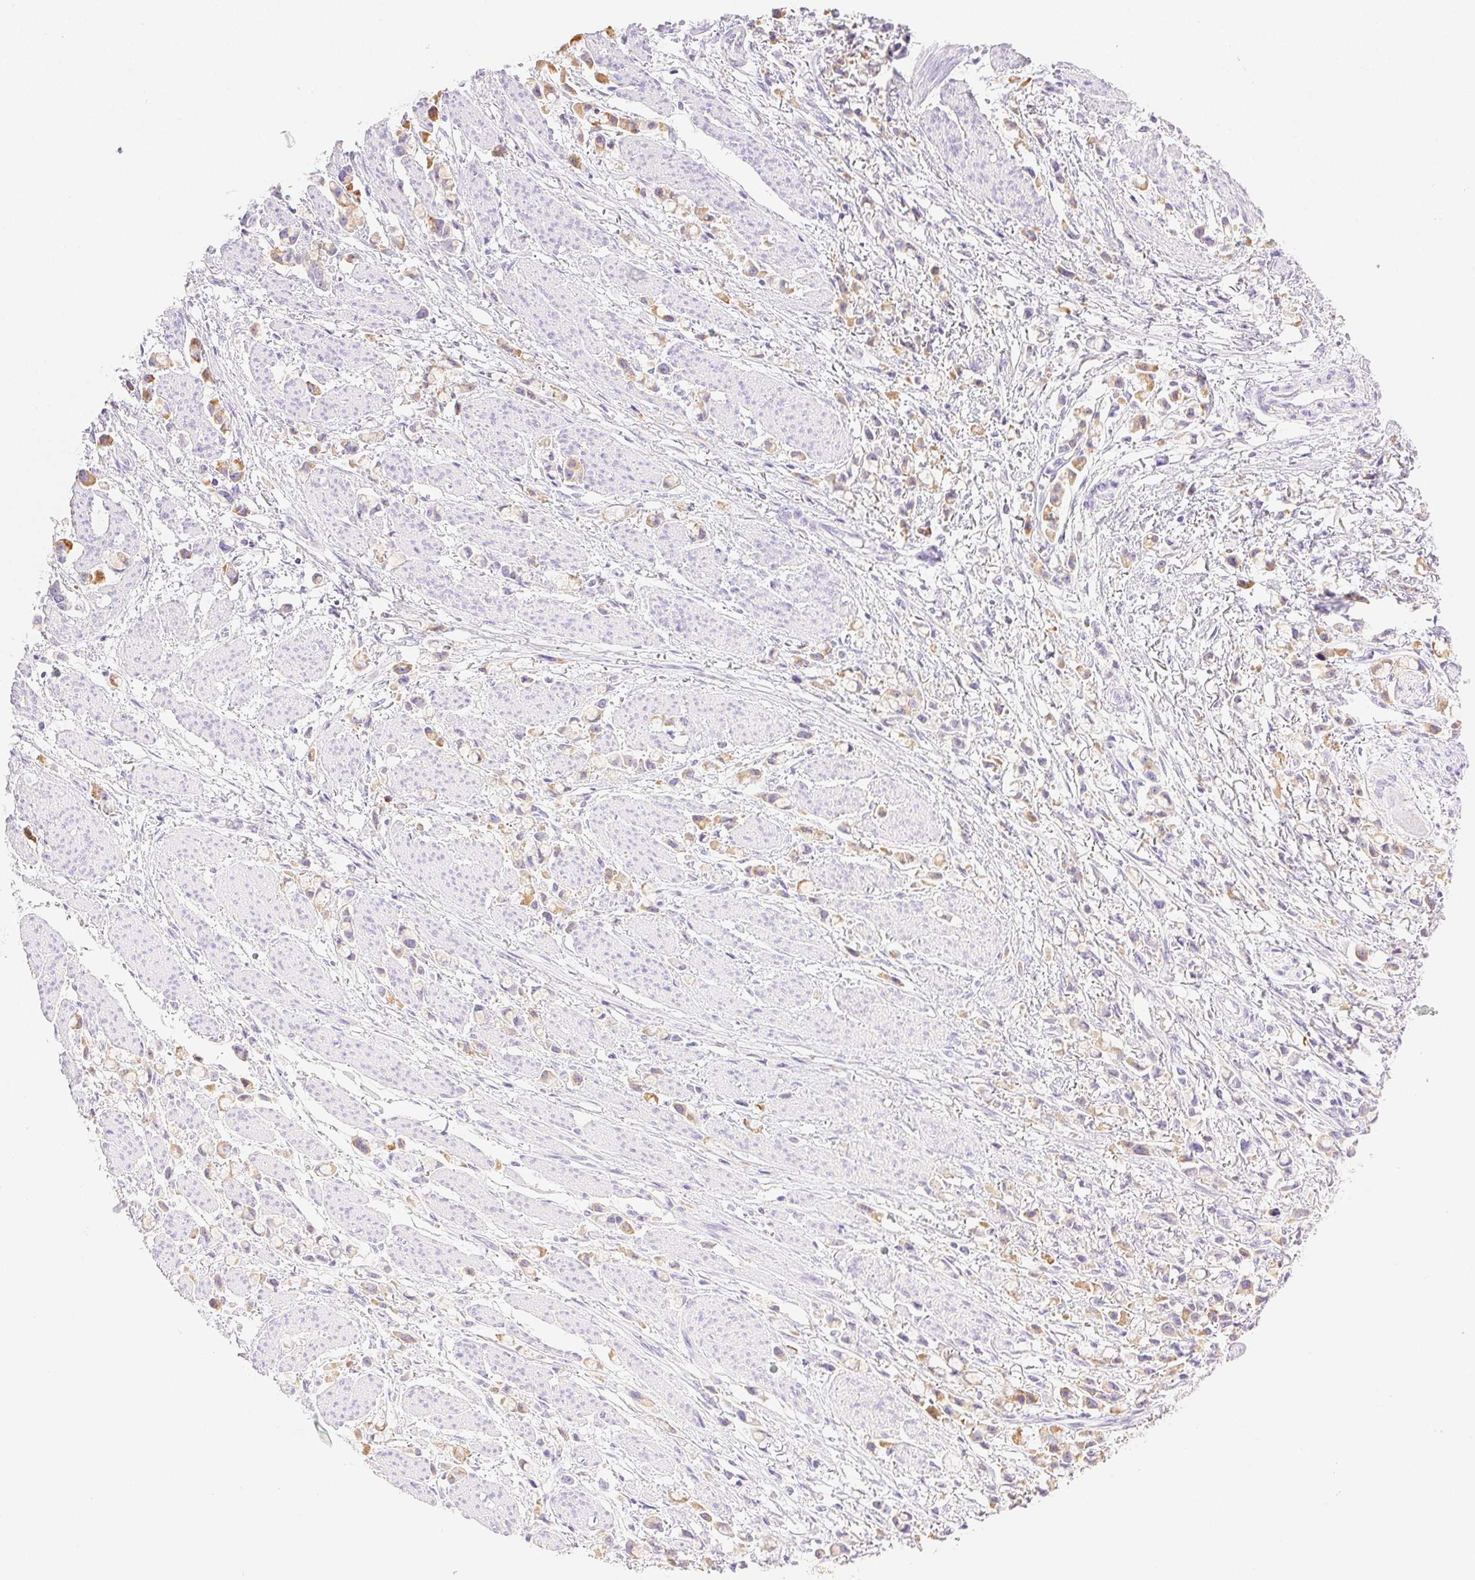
{"staining": {"intensity": "weak", "quantity": ">75%", "location": "cytoplasmic/membranous"}, "tissue": "stomach cancer", "cell_type": "Tumor cells", "image_type": "cancer", "snomed": [{"axis": "morphology", "description": "Adenocarcinoma, NOS"}, {"axis": "topography", "description": "Stomach"}], "caption": "Immunohistochemical staining of adenocarcinoma (stomach) demonstrates low levels of weak cytoplasmic/membranous protein expression in approximately >75% of tumor cells. The staining was performed using DAB (3,3'-diaminobenzidine), with brown indicating positive protein expression. Nuclei are stained blue with hematoxylin.", "gene": "SPACA4", "patient": {"sex": "female", "age": 81}}